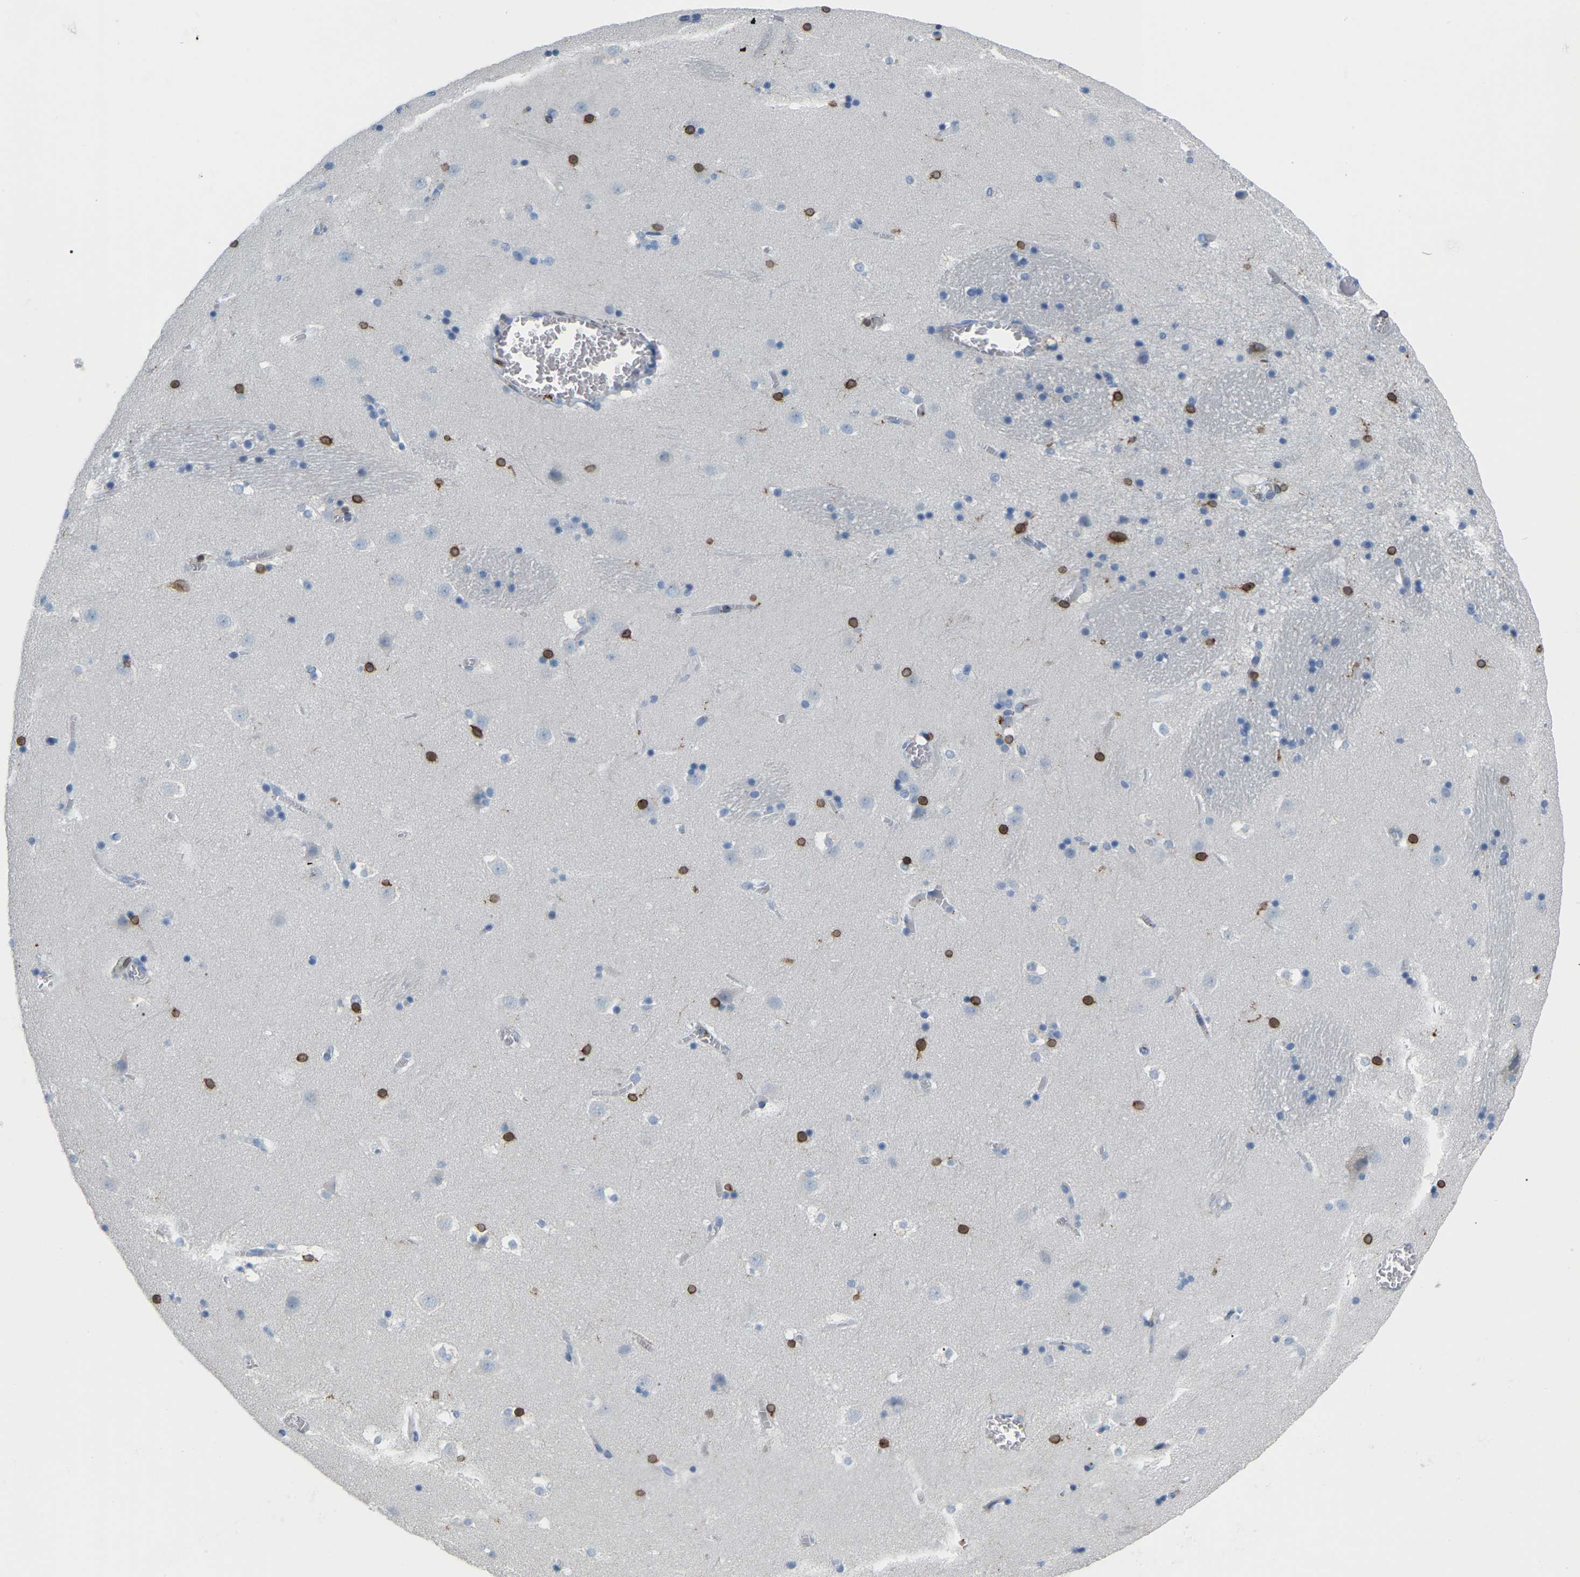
{"staining": {"intensity": "moderate", "quantity": "25%-75%", "location": "cytoplasmic/membranous"}, "tissue": "caudate", "cell_type": "Glial cells", "image_type": "normal", "snomed": [{"axis": "morphology", "description": "Normal tissue, NOS"}, {"axis": "topography", "description": "Lateral ventricle wall"}], "caption": "Approximately 25%-75% of glial cells in normal human caudate display moderate cytoplasmic/membranous protein expression as visualized by brown immunohistochemical staining.", "gene": "PTGS1", "patient": {"sex": "male", "age": 45}}